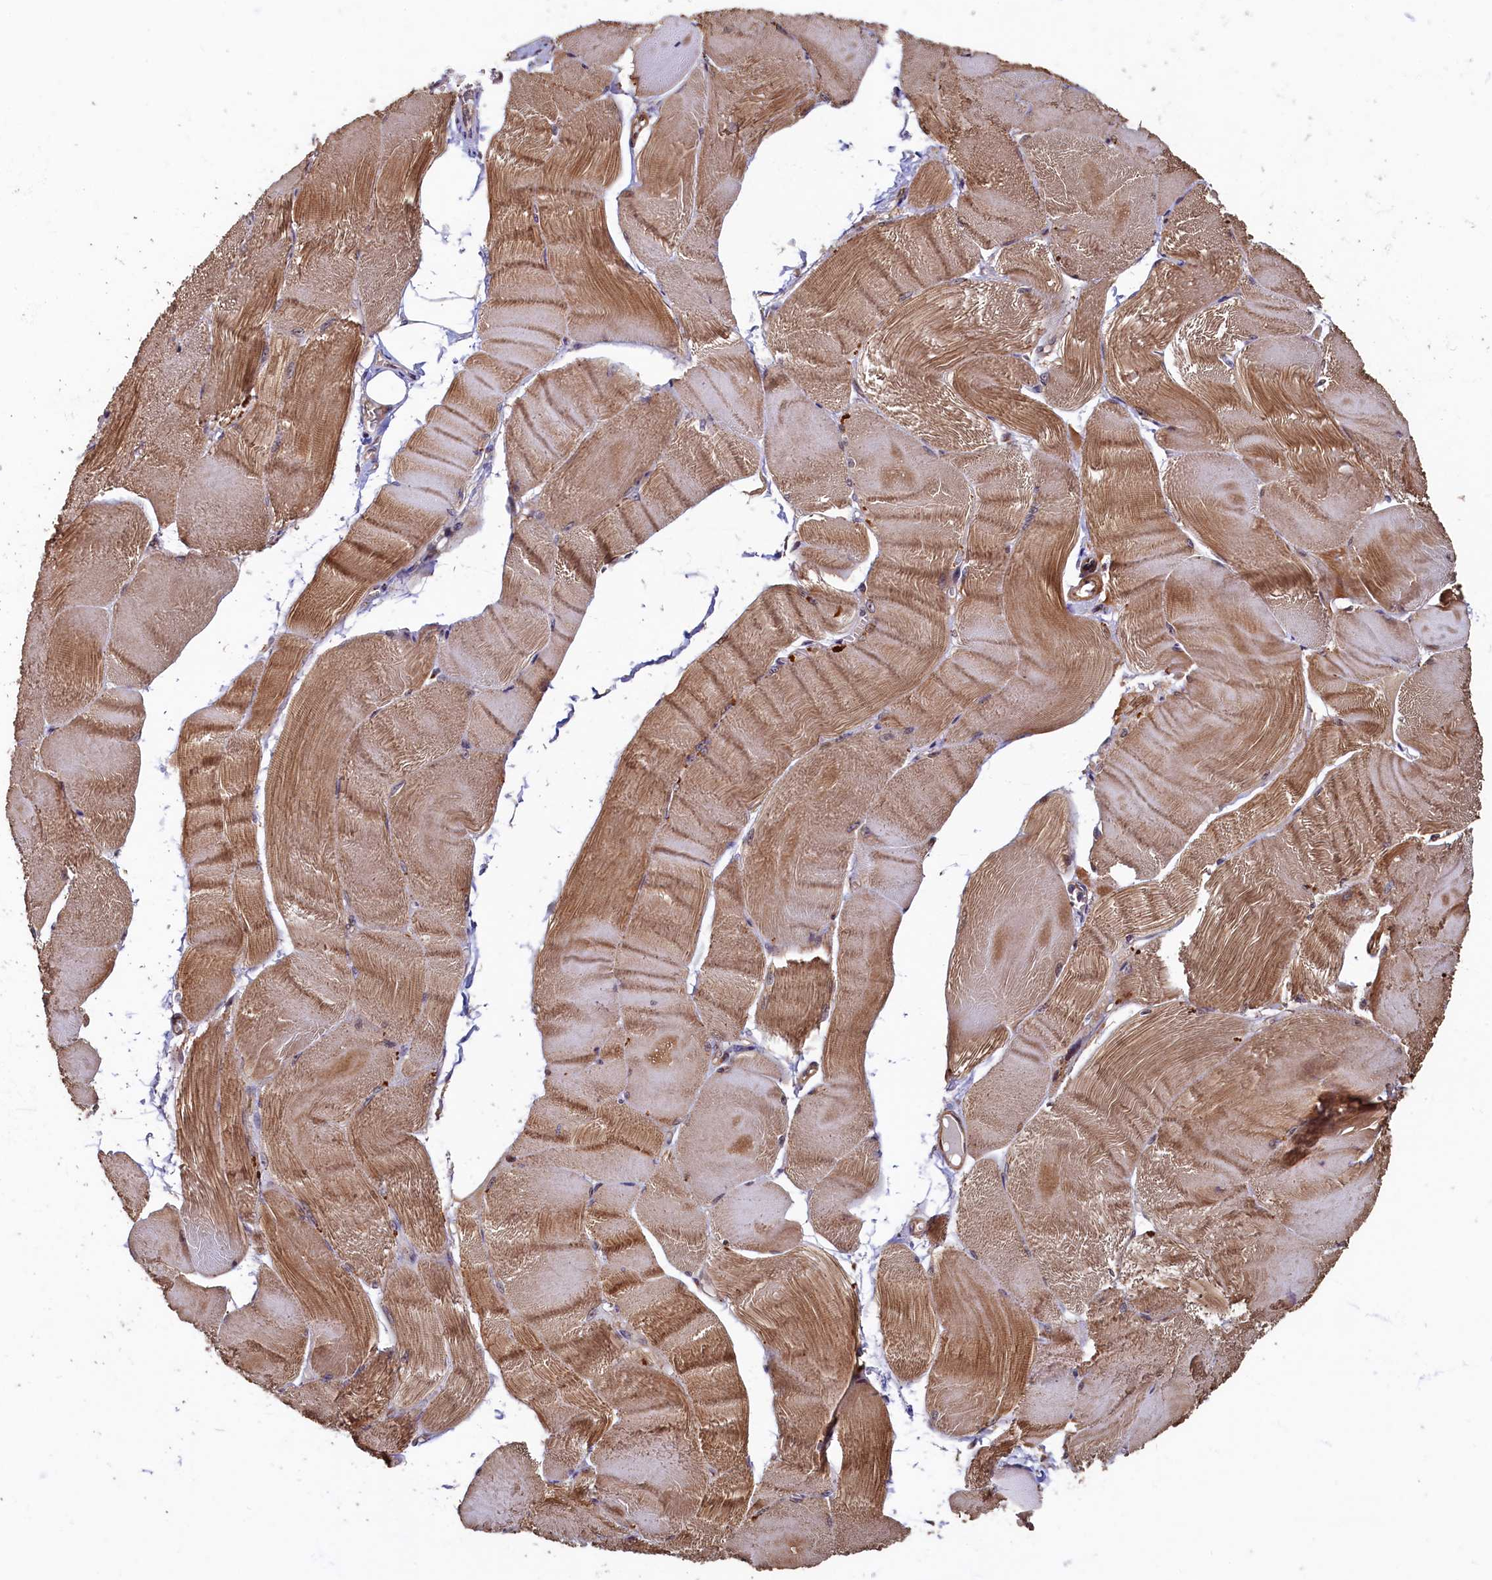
{"staining": {"intensity": "moderate", "quantity": ">75%", "location": "cytoplasmic/membranous"}, "tissue": "skeletal muscle", "cell_type": "Myocytes", "image_type": "normal", "snomed": [{"axis": "morphology", "description": "Normal tissue, NOS"}, {"axis": "morphology", "description": "Basal cell carcinoma"}, {"axis": "topography", "description": "Skeletal muscle"}], "caption": "Immunohistochemical staining of unremarkable human skeletal muscle displays medium levels of moderate cytoplasmic/membranous staining in about >75% of myocytes.", "gene": "TMEM181", "patient": {"sex": "female", "age": 64}}